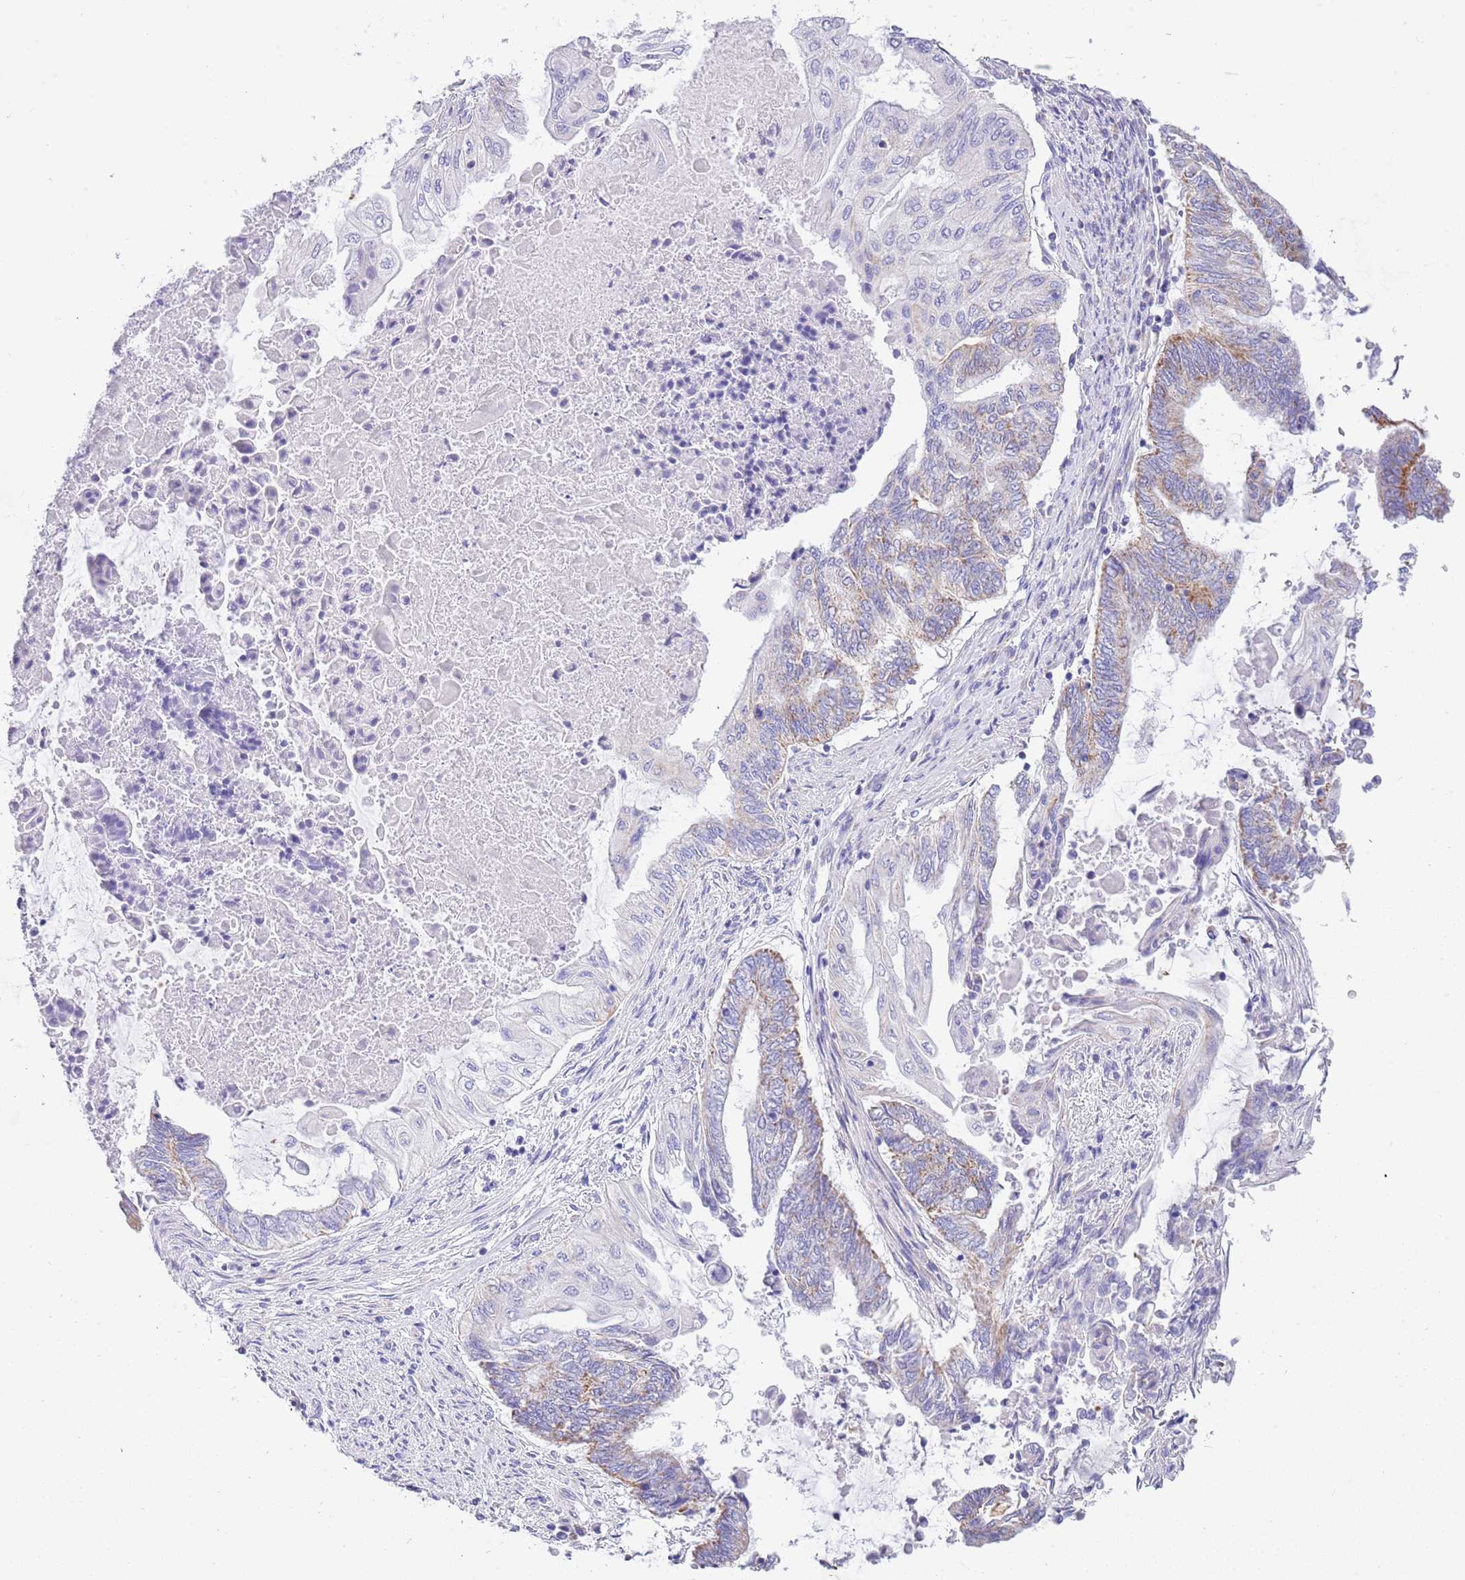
{"staining": {"intensity": "moderate", "quantity": "25%-75%", "location": "cytoplasmic/membranous"}, "tissue": "endometrial cancer", "cell_type": "Tumor cells", "image_type": "cancer", "snomed": [{"axis": "morphology", "description": "Adenocarcinoma, NOS"}, {"axis": "topography", "description": "Uterus"}, {"axis": "topography", "description": "Endometrium"}], "caption": "Human endometrial cancer (adenocarcinoma) stained with a brown dye displays moderate cytoplasmic/membranous positive positivity in approximately 25%-75% of tumor cells.", "gene": "SUCLG2", "patient": {"sex": "female", "age": 70}}